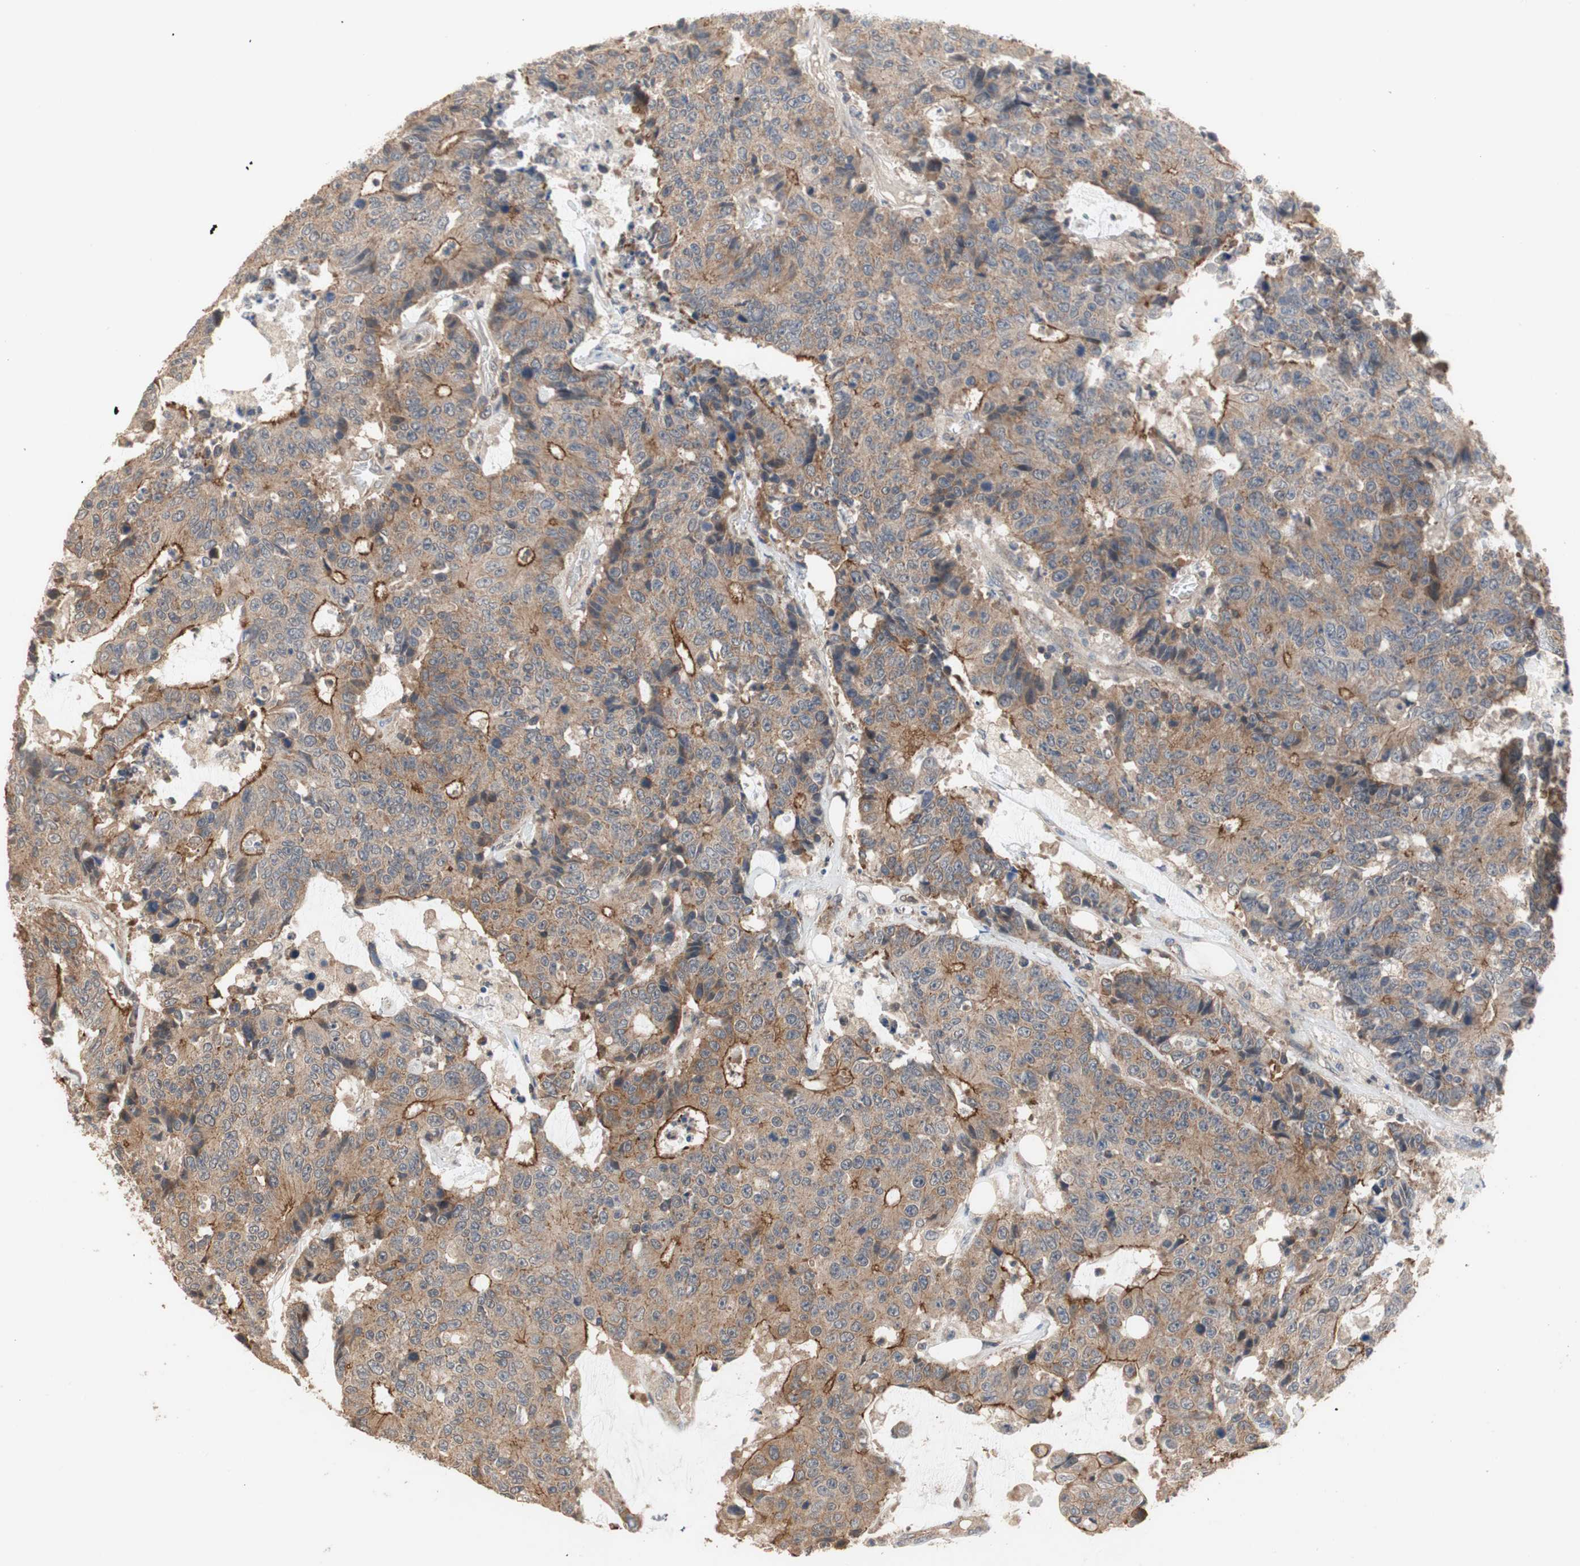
{"staining": {"intensity": "moderate", "quantity": ">75%", "location": "cytoplasmic/membranous"}, "tissue": "colorectal cancer", "cell_type": "Tumor cells", "image_type": "cancer", "snomed": [{"axis": "morphology", "description": "Adenocarcinoma, NOS"}, {"axis": "topography", "description": "Colon"}], "caption": "Tumor cells display medium levels of moderate cytoplasmic/membranous expression in approximately >75% of cells in human colorectal cancer (adenocarcinoma). The staining was performed using DAB to visualize the protein expression in brown, while the nuclei were stained in blue with hematoxylin (Magnification: 20x).", "gene": "MAP4K2", "patient": {"sex": "female", "age": 86}}